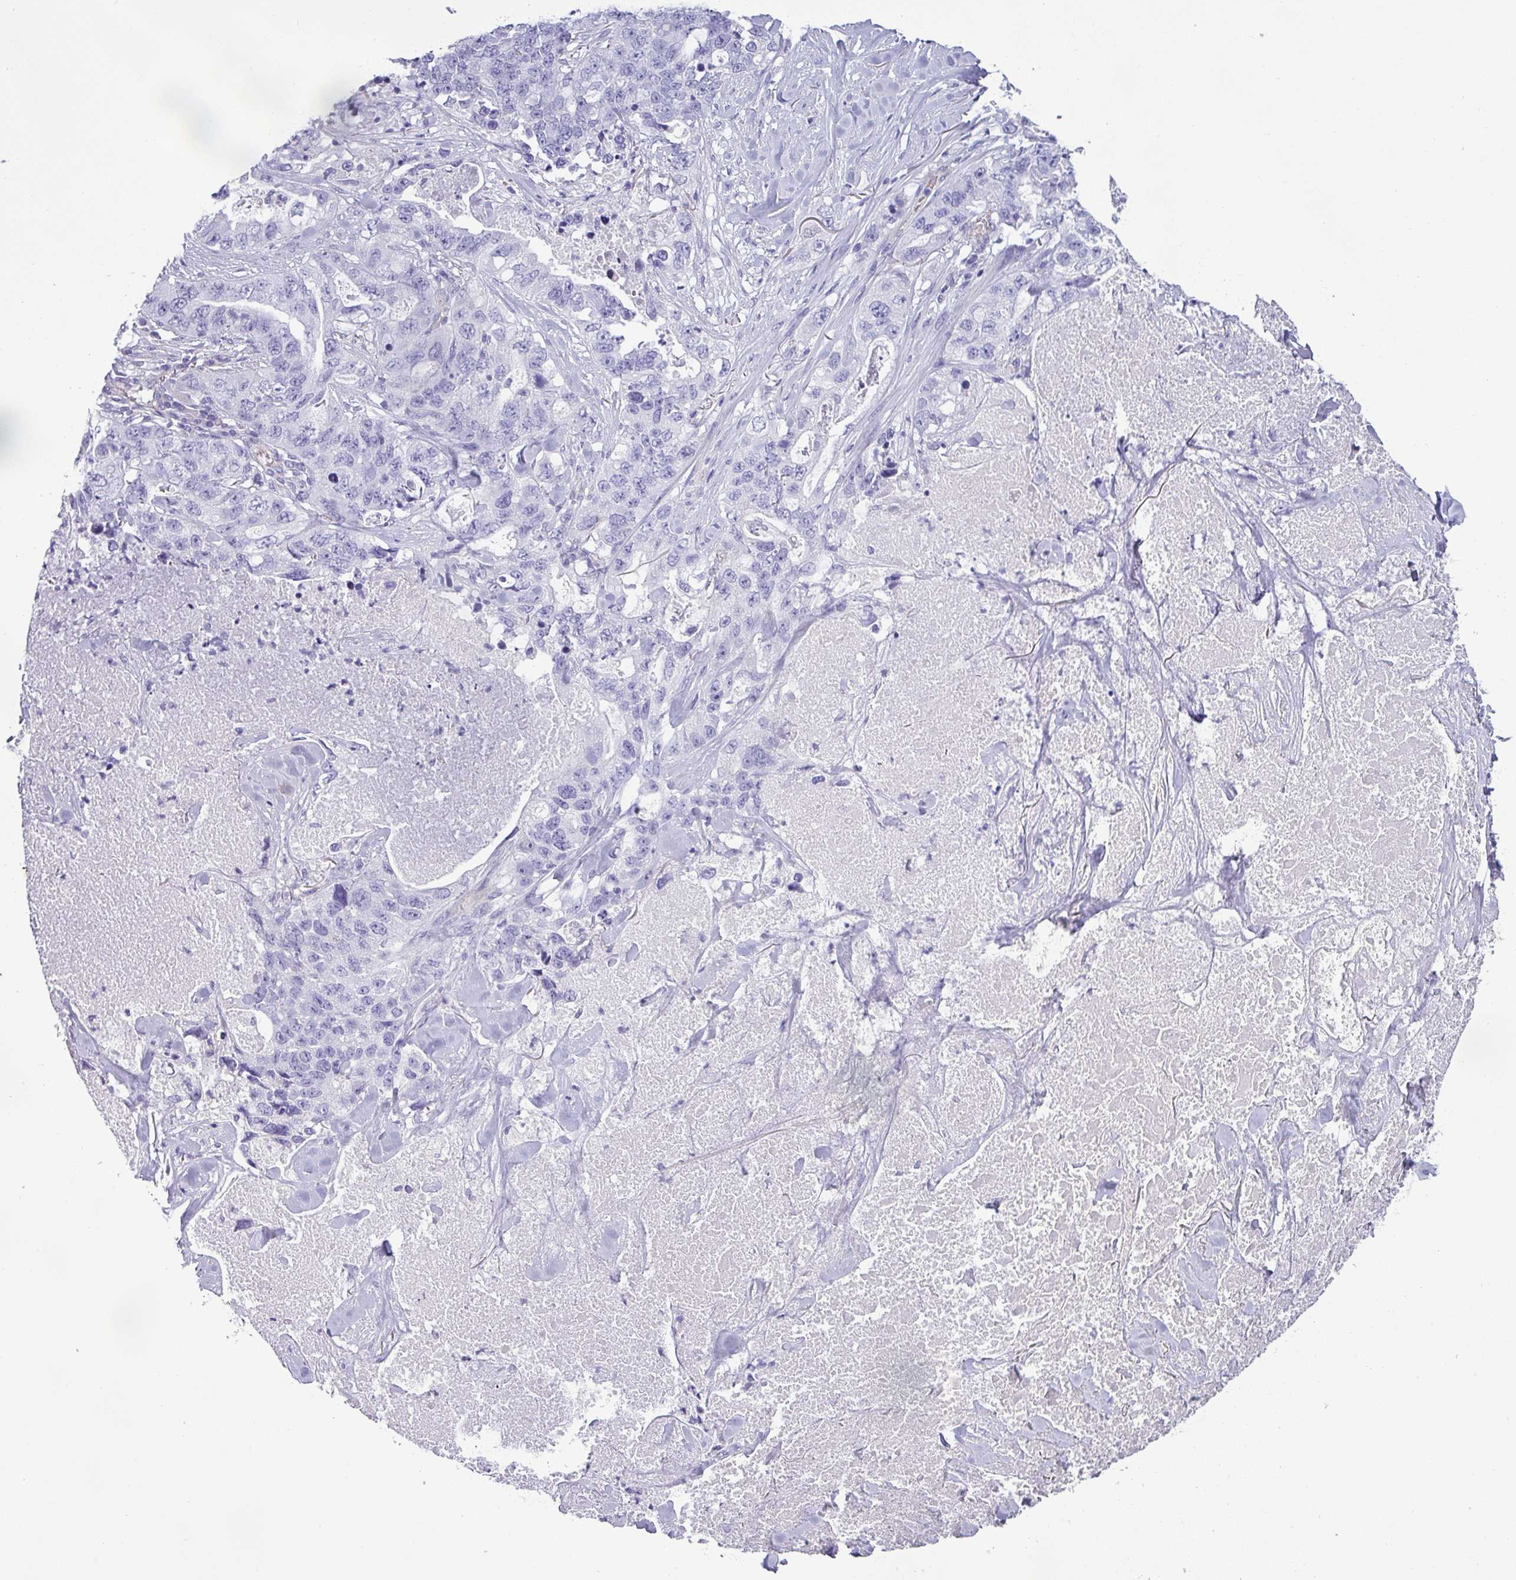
{"staining": {"intensity": "negative", "quantity": "none", "location": "none"}, "tissue": "lung cancer", "cell_type": "Tumor cells", "image_type": "cancer", "snomed": [{"axis": "morphology", "description": "Adenocarcinoma, NOS"}, {"axis": "topography", "description": "Lung"}], "caption": "Immunohistochemical staining of human adenocarcinoma (lung) exhibits no significant positivity in tumor cells.", "gene": "VCX2", "patient": {"sex": "female", "age": 51}}